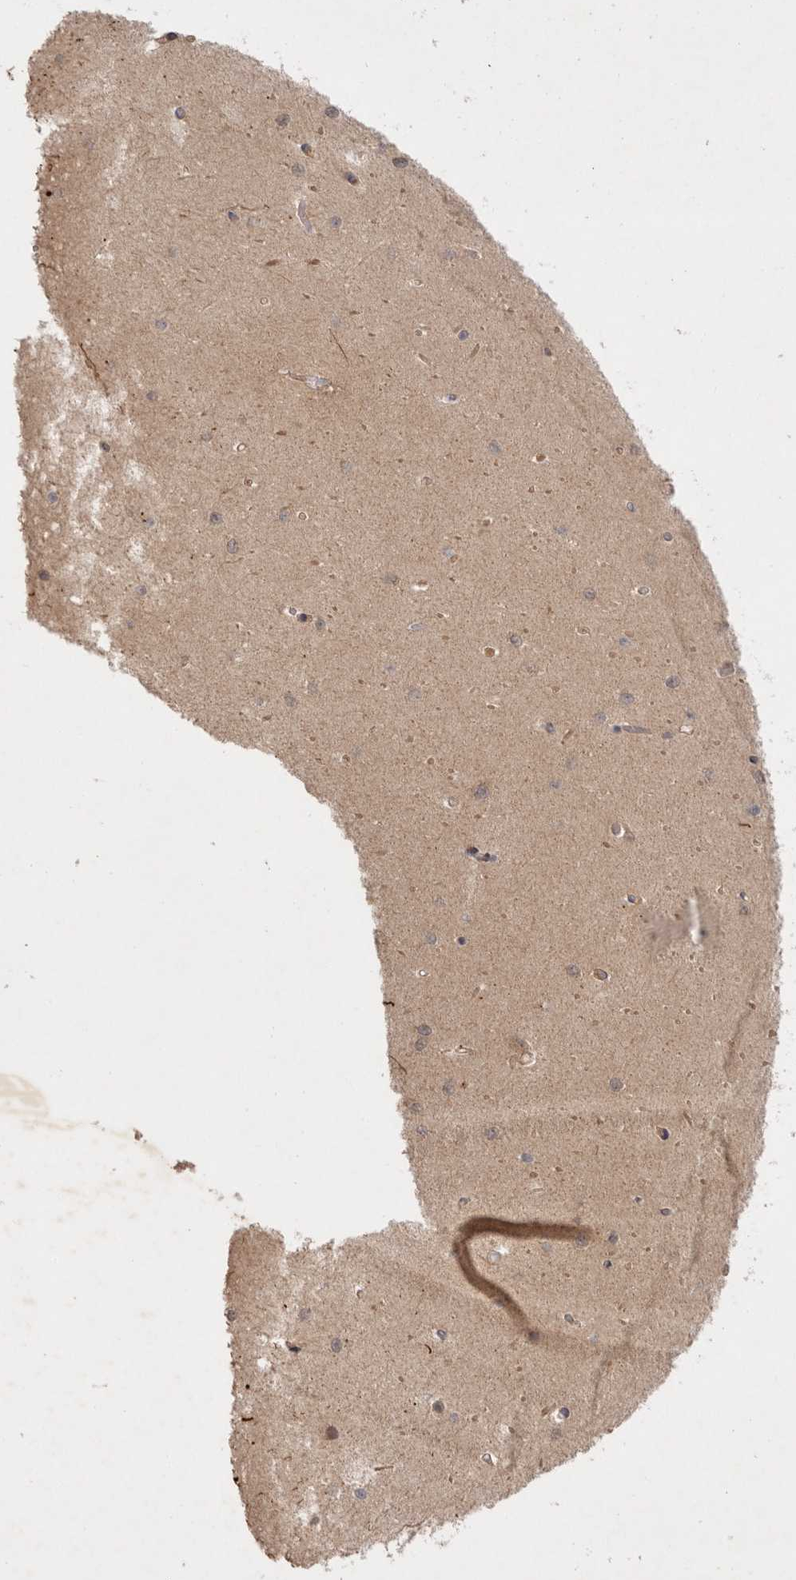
{"staining": {"intensity": "weak", "quantity": "<25%", "location": "cytoplasmic/membranous"}, "tissue": "cerebellum", "cell_type": "Cells in granular layer", "image_type": "normal", "snomed": [{"axis": "morphology", "description": "Normal tissue, NOS"}, {"axis": "topography", "description": "Cerebellum"}], "caption": "DAB (3,3'-diaminobenzidine) immunohistochemical staining of benign human cerebellum exhibits no significant positivity in cells in granular layer.", "gene": "PTPDC1", "patient": {"sex": "male", "age": 37}}